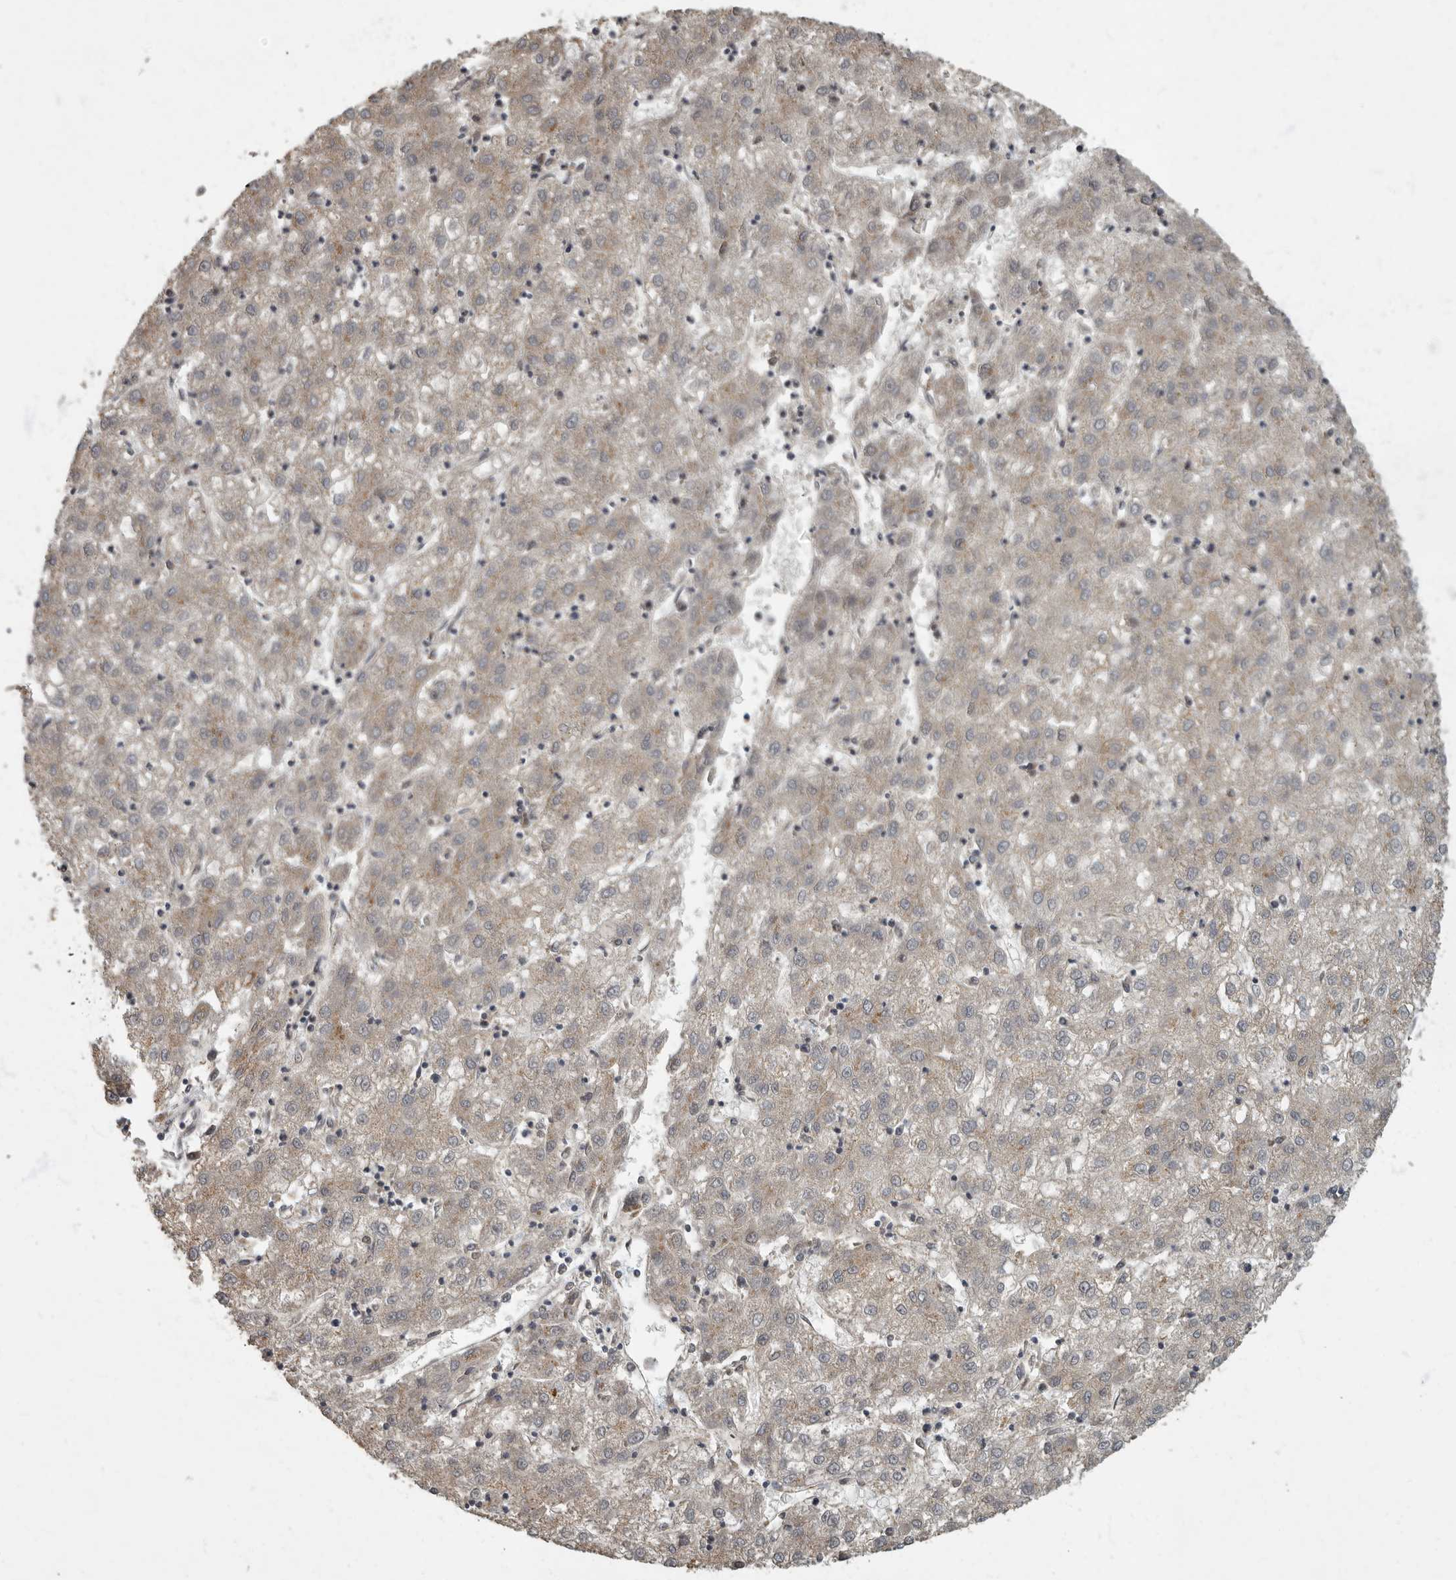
{"staining": {"intensity": "weak", "quantity": "<25%", "location": "cytoplasmic/membranous"}, "tissue": "liver cancer", "cell_type": "Tumor cells", "image_type": "cancer", "snomed": [{"axis": "morphology", "description": "Carcinoma, Hepatocellular, NOS"}, {"axis": "topography", "description": "Liver"}], "caption": "IHC image of neoplastic tissue: human liver cancer stained with DAB reveals no significant protein positivity in tumor cells.", "gene": "IQCK", "patient": {"sex": "male", "age": 72}}